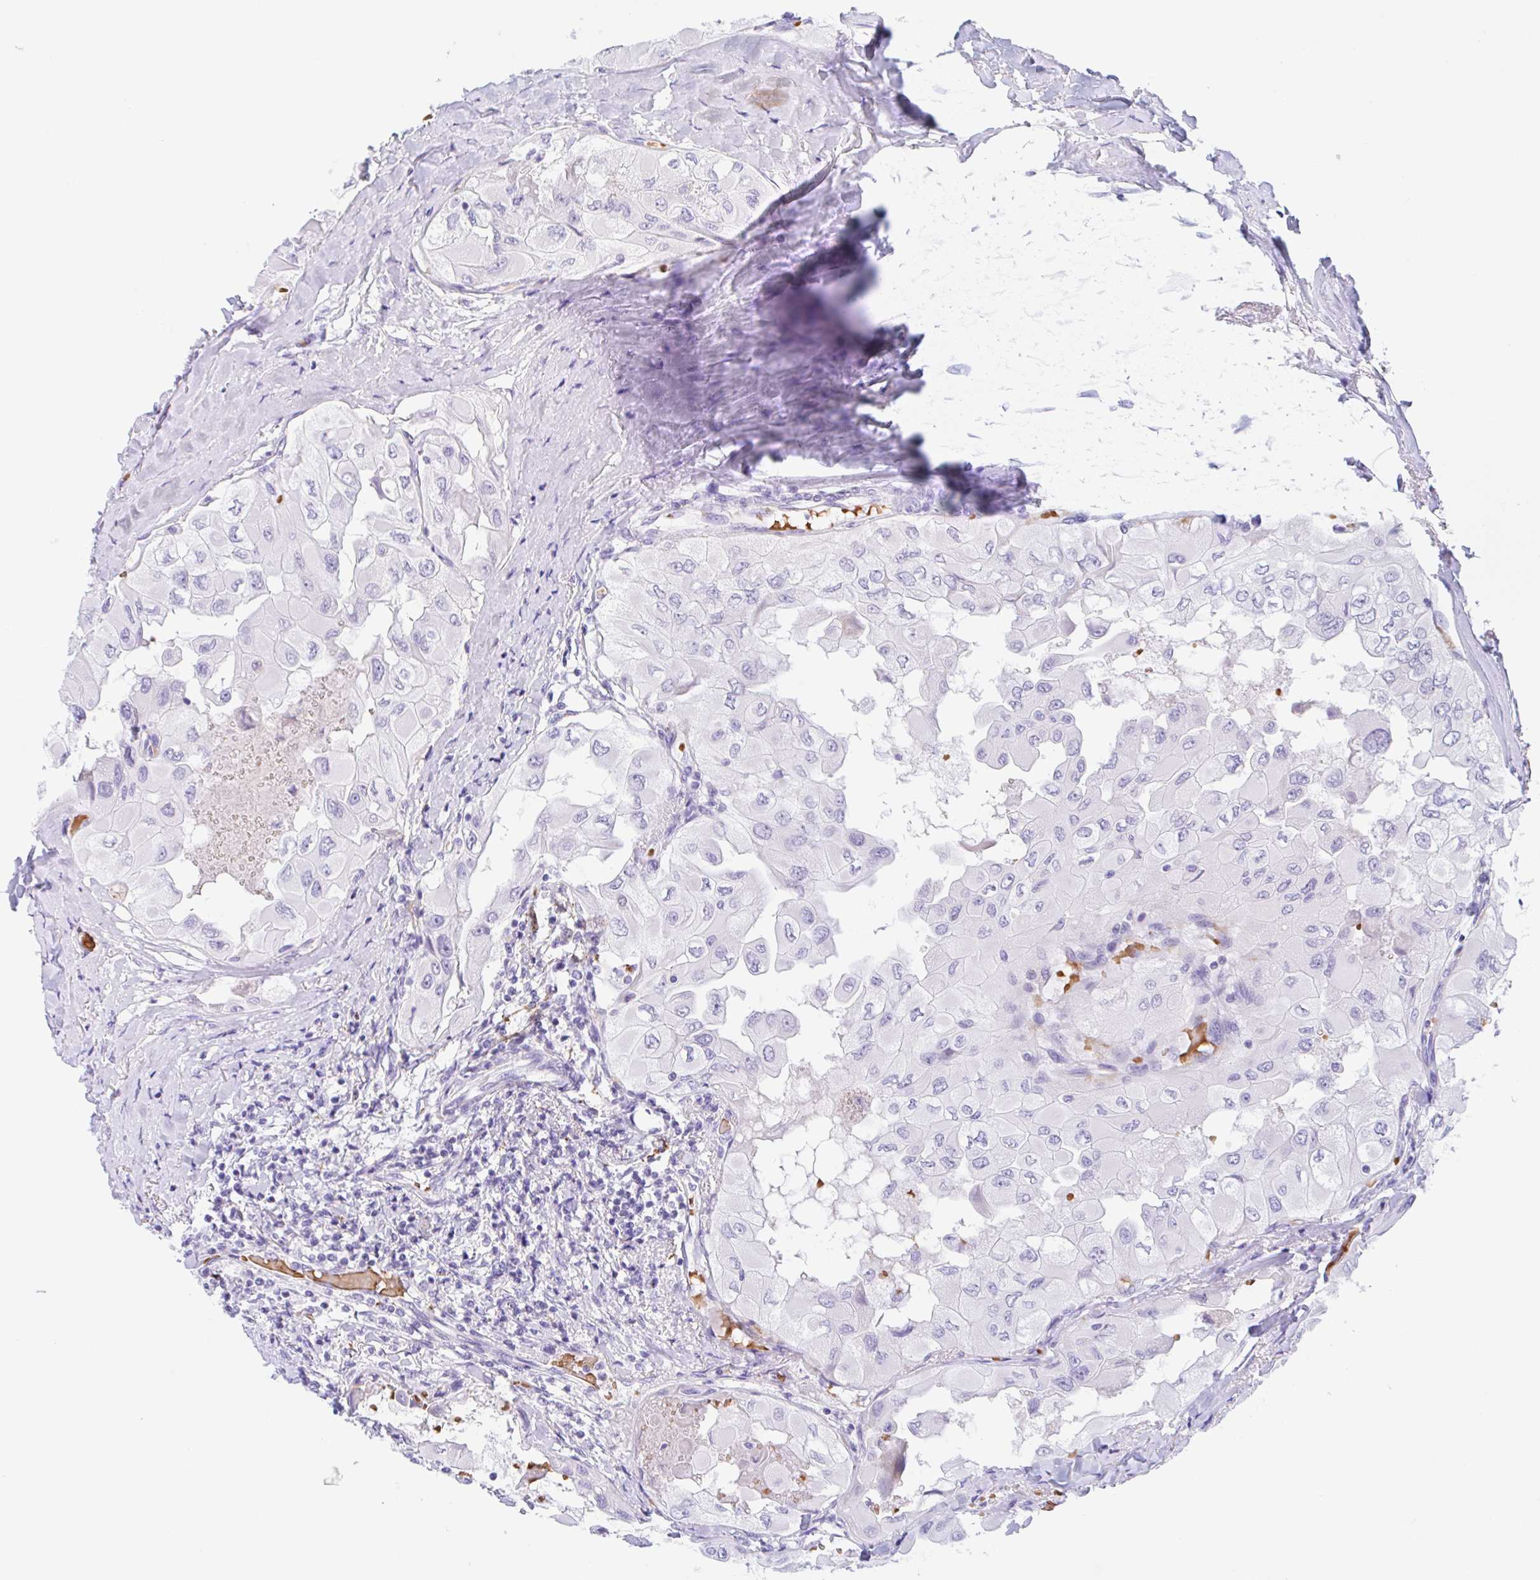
{"staining": {"intensity": "negative", "quantity": "none", "location": "none"}, "tissue": "thyroid cancer", "cell_type": "Tumor cells", "image_type": "cancer", "snomed": [{"axis": "morphology", "description": "Normal tissue, NOS"}, {"axis": "morphology", "description": "Papillary adenocarcinoma, NOS"}, {"axis": "topography", "description": "Thyroid gland"}], "caption": "Protein analysis of papillary adenocarcinoma (thyroid) reveals no significant staining in tumor cells.", "gene": "ANKRD9", "patient": {"sex": "female", "age": 59}}